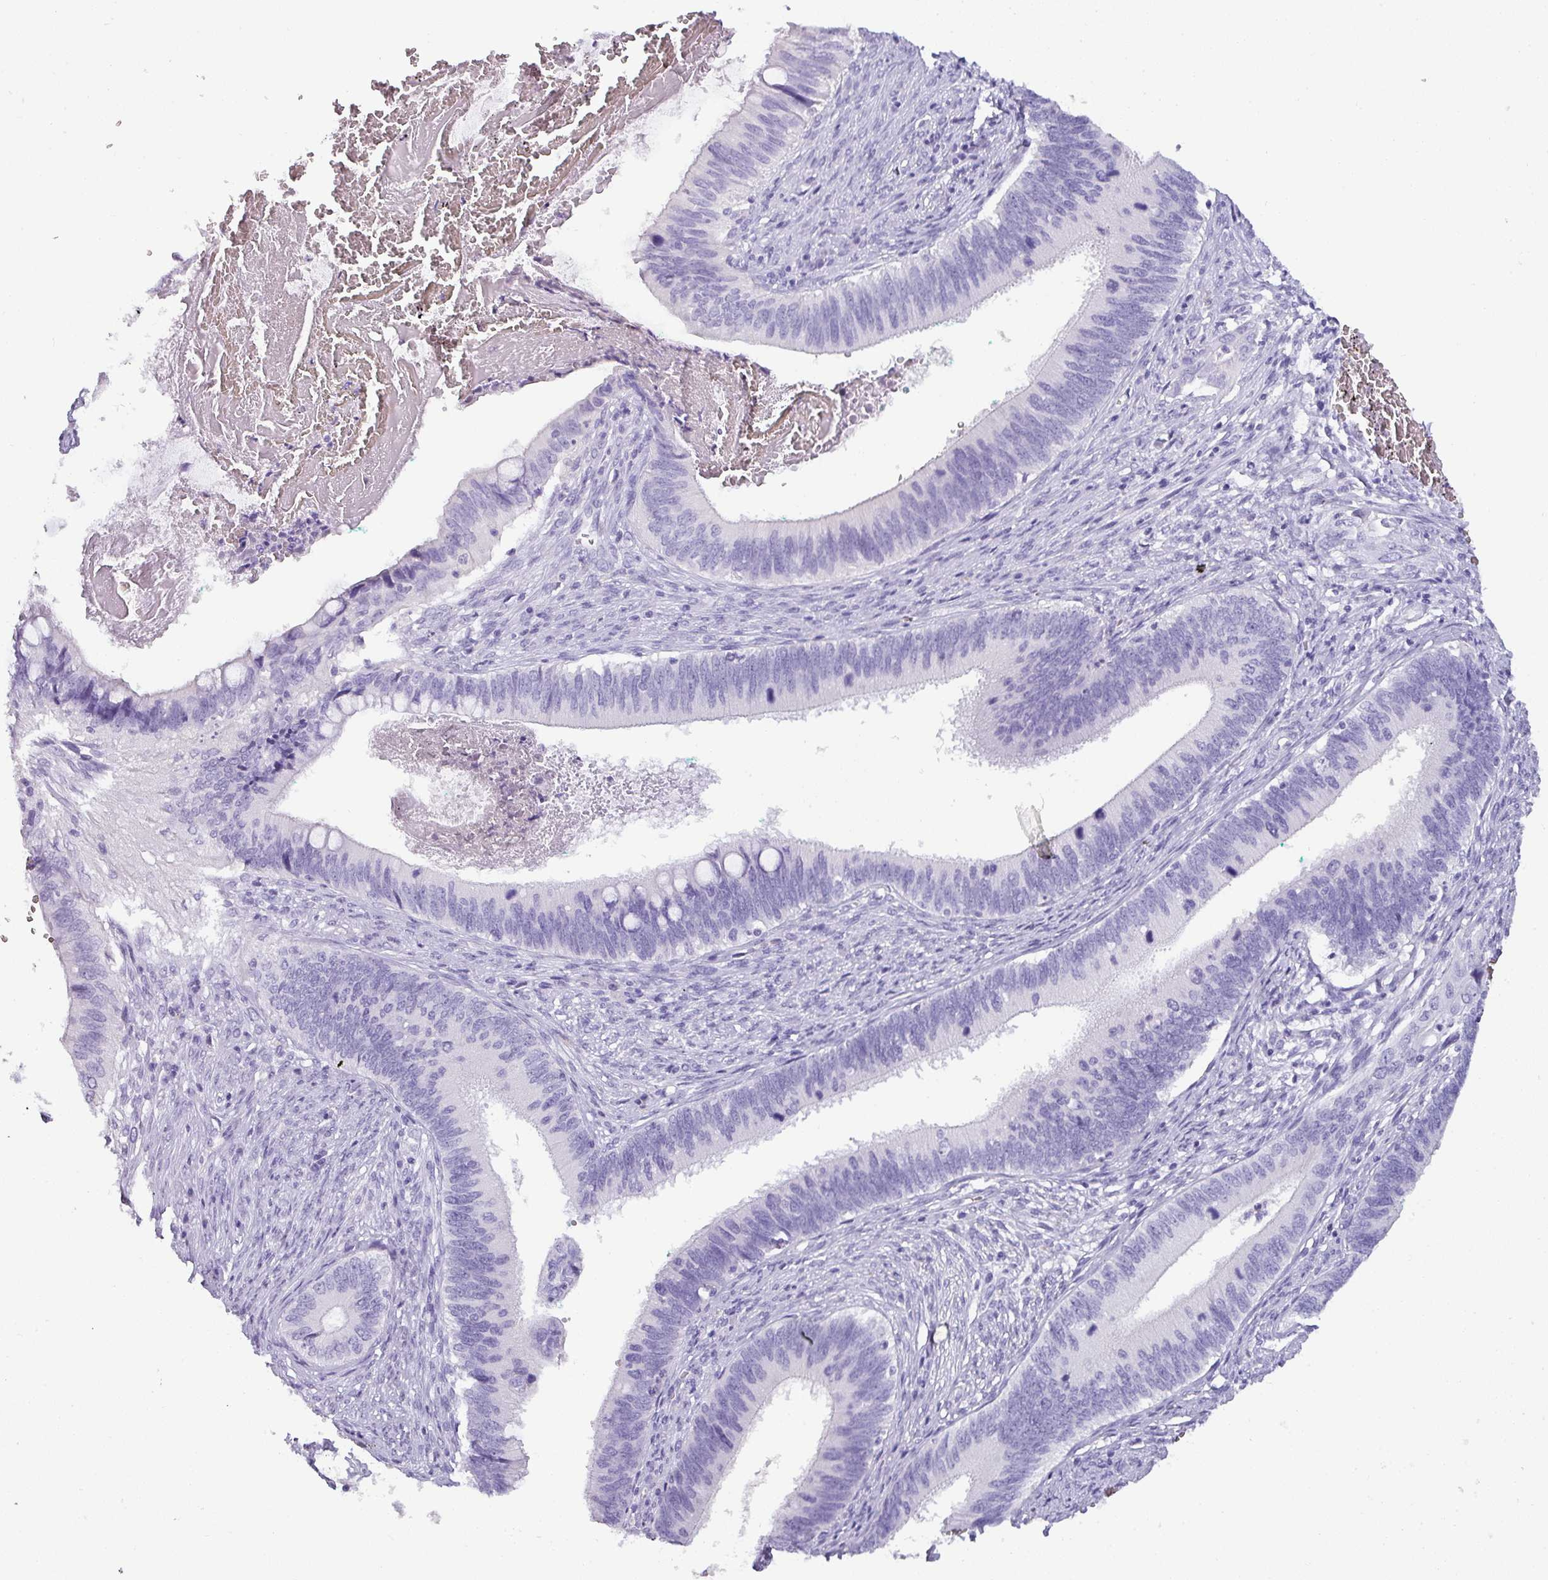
{"staining": {"intensity": "negative", "quantity": "none", "location": "none"}, "tissue": "cervical cancer", "cell_type": "Tumor cells", "image_type": "cancer", "snomed": [{"axis": "morphology", "description": "Adenocarcinoma, NOS"}, {"axis": "topography", "description": "Cervix"}], "caption": "Immunohistochemical staining of human cervical cancer reveals no significant staining in tumor cells. (DAB (3,3'-diaminobenzidine) immunohistochemistry (IHC) visualized using brightfield microscopy, high magnification).", "gene": "NAPSA", "patient": {"sex": "female", "age": 42}}